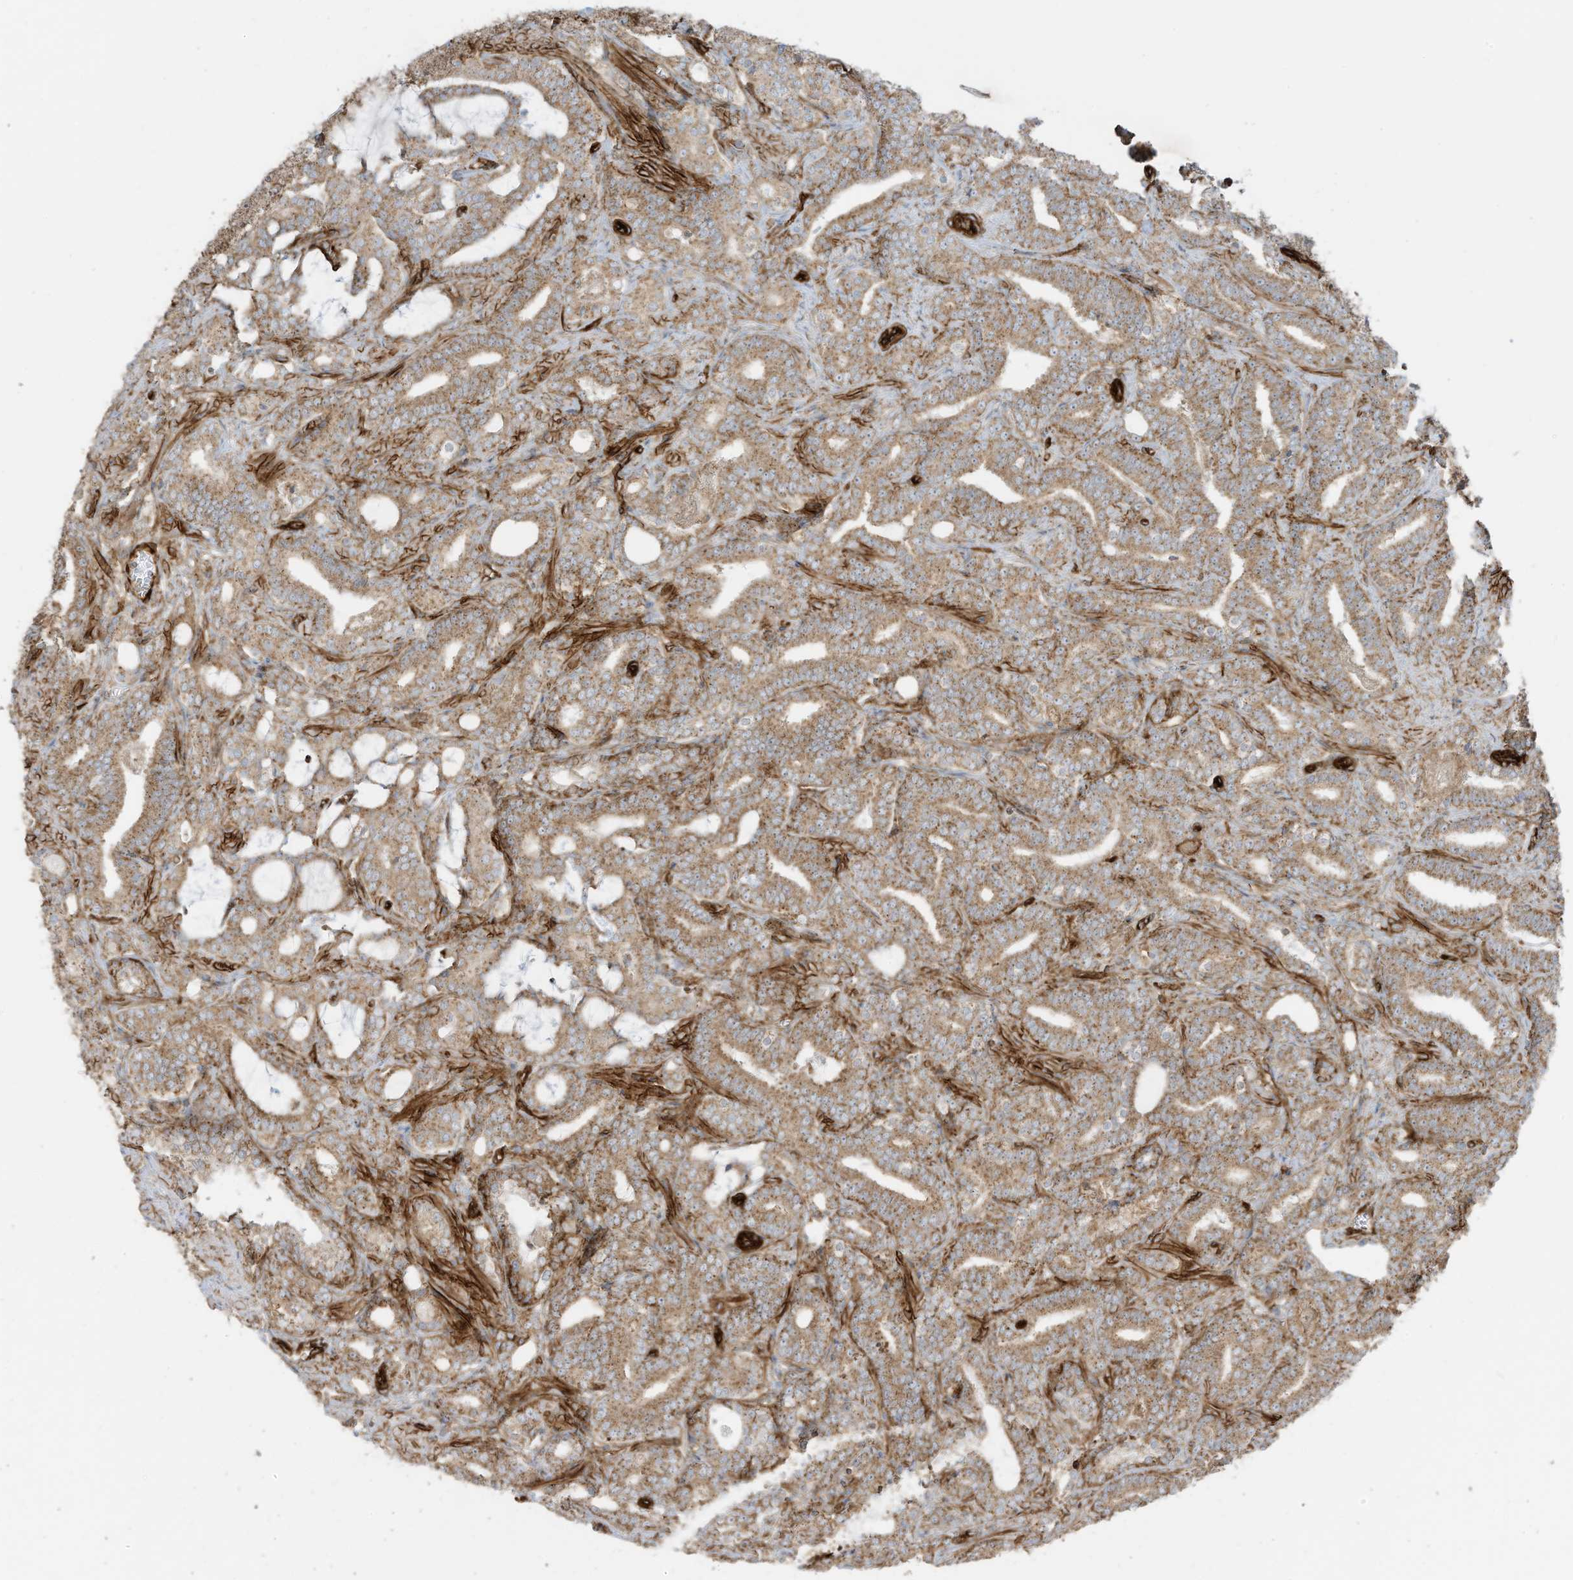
{"staining": {"intensity": "moderate", "quantity": ">75%", "location": "cytoplasmic/membranous"}, "tissue": "prostate cancer", "cell_type": "Tumor cells", "image_type": "cancer", "snomed": [{"axis": "morphology", "description": "Adenocarcinoma, High grade"}, {"axis": "topography", "description": "Prostate and seminal vesicle, NOS"}], "caption": "Protein analysis of prostate cancer (high-grade adenocarcinoma) tissue demonstrates moderate cytoplasmic/membranous expression in approximately >75% of tumor cells. Nuclei are stained in blue.", "gene": "ABCB7", "patient": {"sex": "male", "age": 67}}